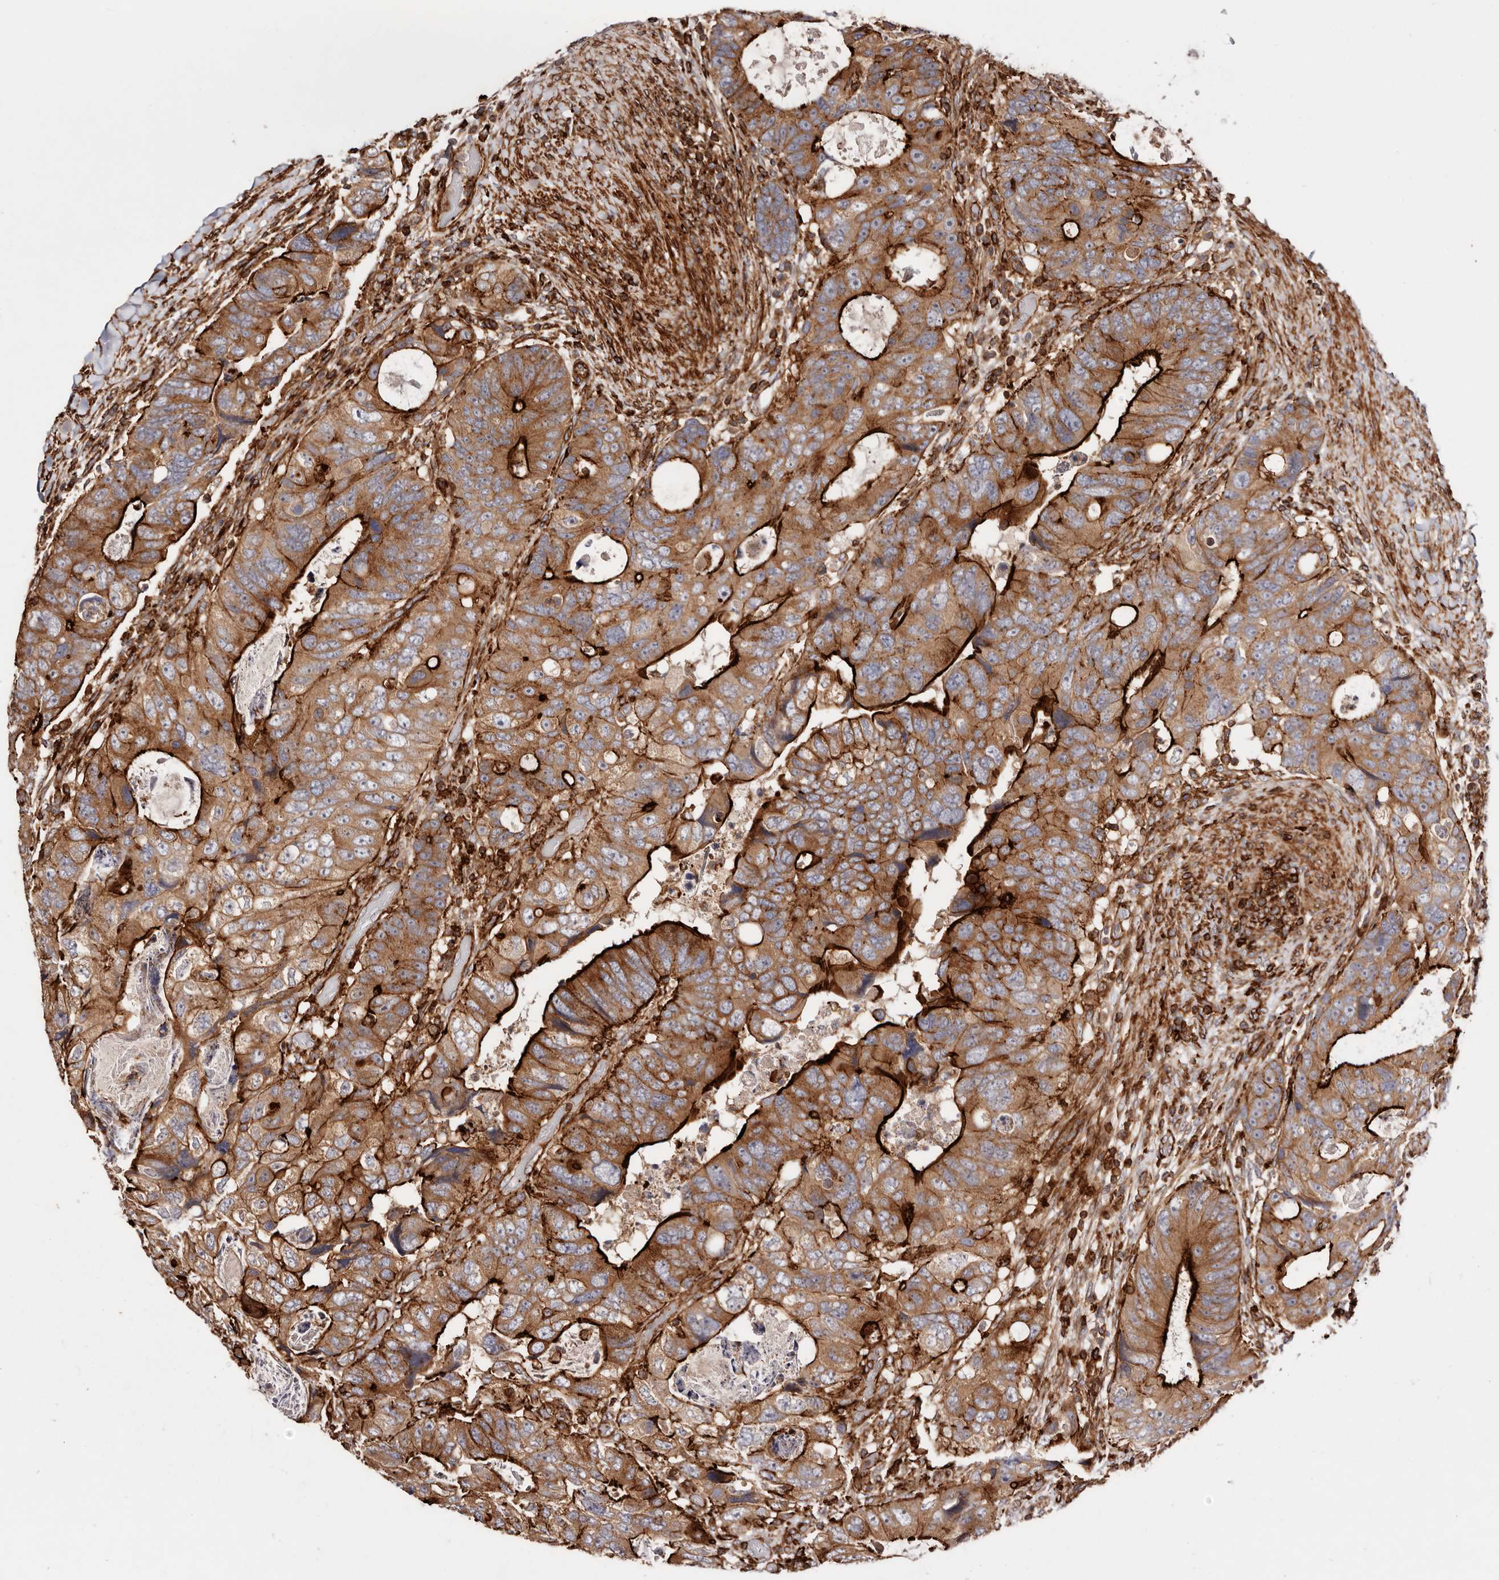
{"staining": {"intensity": "strong", "quantity": ">75%", "location": "cytoplasmic/membranous"}, "tissue": "colorectal cancer", "cell_type": "Tumor cells", "image_type": "cancer", "snomed": [{"axis": "morphology", "description": "Adenocarcinoma, NOS"}, {"axis": "topography", "description": "Rectum"}], "caption": "Human adenocarcinoma (colorectal) stained with a protein marker exhibits strong staining in tumor cells.", "gene": "PTPN22", "patient": {"sex": "male", "age": 59}}